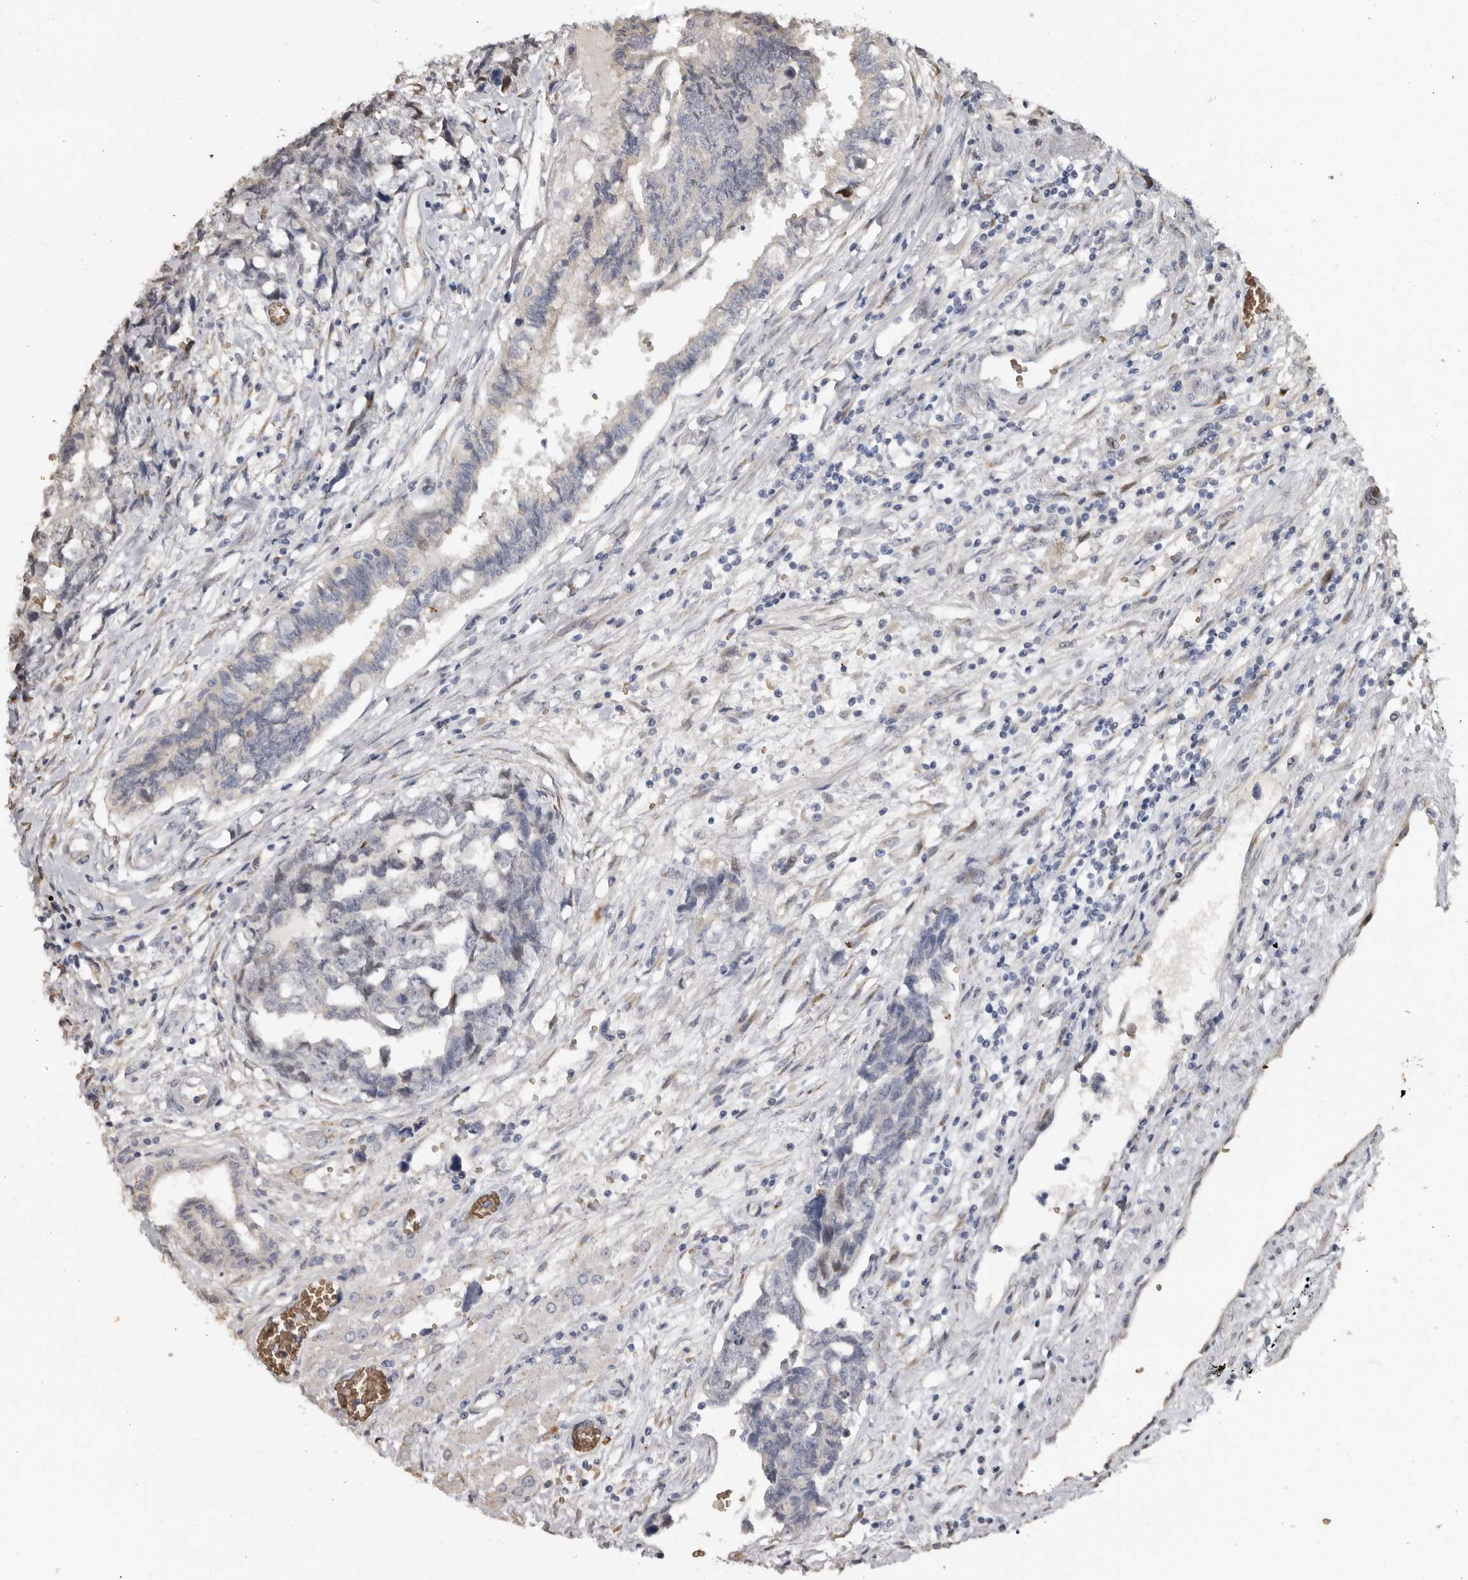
{"staining": {"intensity": "negative", "quantity": "none", "location": "none"}, "tissue": "testis cancer", "cell_type": "Tumor cells", "image_type": "cancer", "snomed": [{"axis": "morphology", "description": "Carcinoma, Embryonal, NOS"}, {"axis": "topography", "description": "Testis"}], "caption": "A histopathology image of embryonal carcinoma (testis) stained for a protein reveals no brown staining in tumor cells.", "gene": "ENTREP1", "patient": {"sex": "male", "age": 31}}